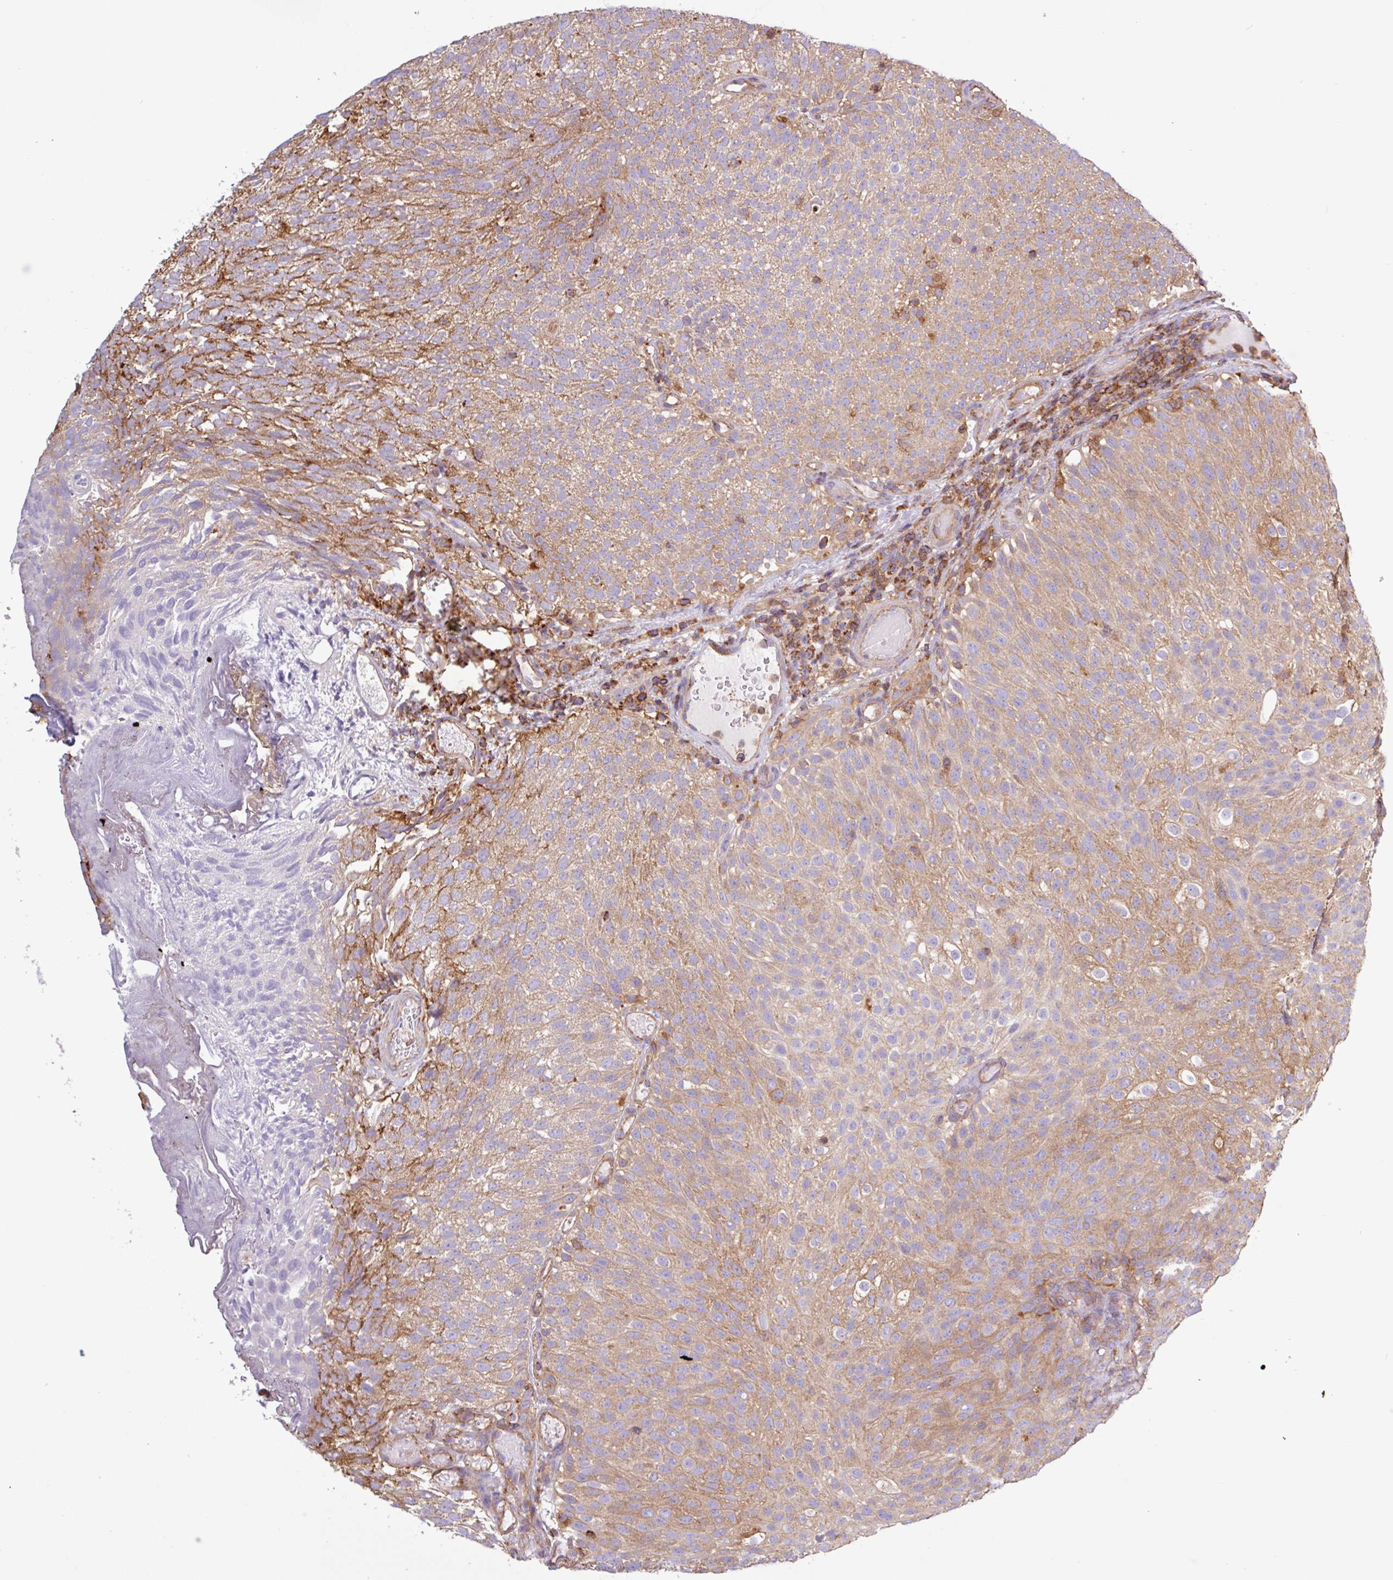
{"staining": {"intensity": "weak", "quantity": "25%-75%", "location": "cytoplasmic/membranous"}, "tissue": "urothelial cancer", "cell_type": "Tumor cells", "image_type": "cancer", "snomed": [{"axis": "morphology", "description": "Urothelial carcinoma, Low grade"}, {"axis": "topography", "description": "Urinary bladder"}], "caption": "Immunohistochemistry (IHC) (DAB) staining of urothelial cancer exhibits weak cytoplasmic/membranous protein positivity in approximately 25%-75% of tumor cells.", "gene": "ACTR3", "patient": {"sex": "male", "age": 78}}